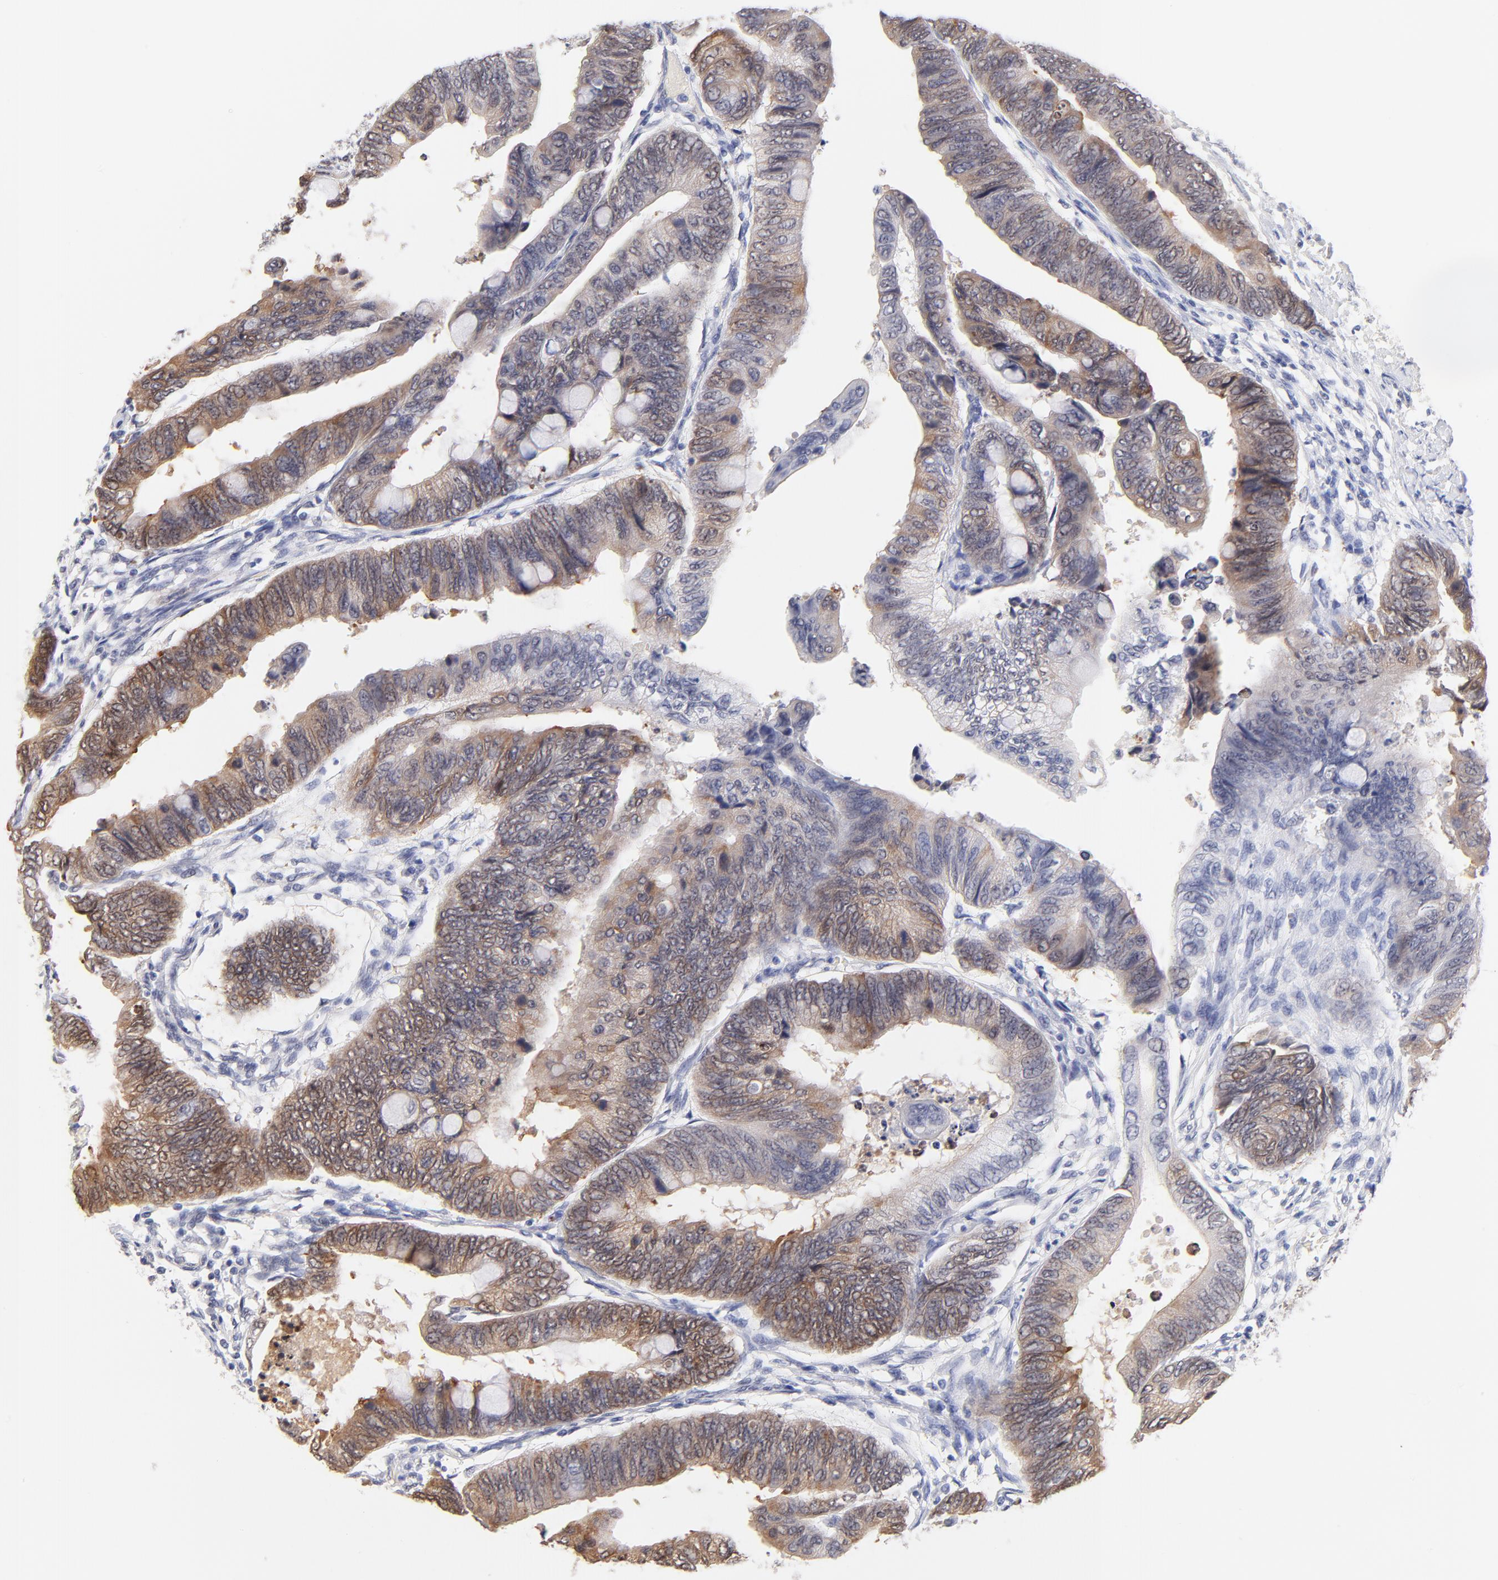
{"staining": {"intensity": "moderate", "quantity": ">75%", "location": "cytoplasmic/membranous"}, "tissue": "colorectal cancer", "cell_type": "Tumor cells", "image_type": "cancer", "snomed": [{"axis": "morphology", "description": "Normal tissue, NOS"}, {"axis": "morphology", "description": "Adenocarcinoma, NOS"}, {"axis": "topography", "description": "Rectum"}, {"axis": "topography", "description": "Peripheral nerve tissue"}], "caption": "The photomicrograph displays staining of colorectal cancer (adenocarcinoma), revealing moderate cytoplasmic/membranous protein staining (brown color) within tumor cells.", "gene": "ZNF74", "patient": {"sex": "male", "age": 92}}